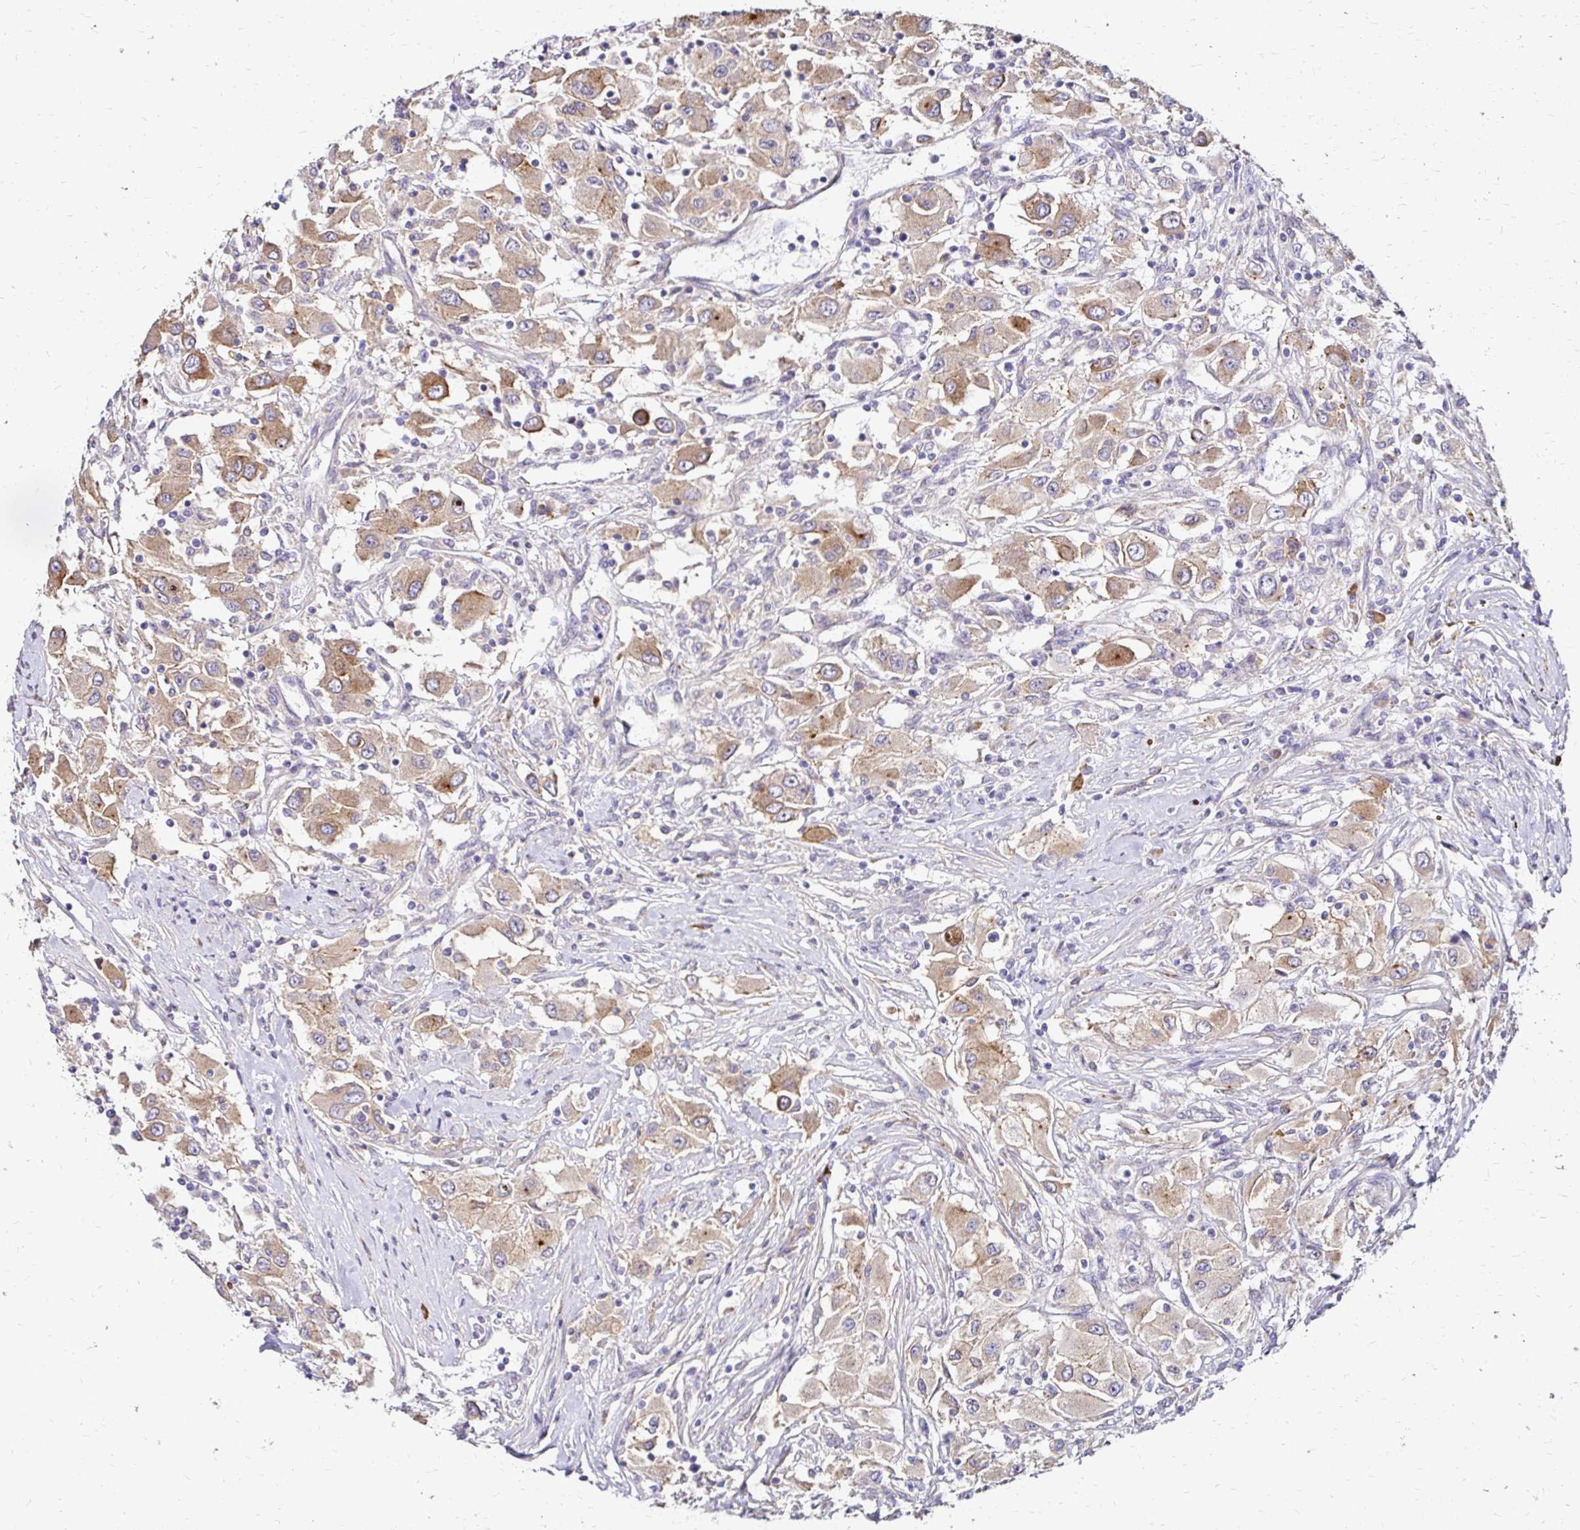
{"staining": {"intensity": "moderate", "quantity": "25%-75%", "location": "cytoplasmic/membranous"}, "tissue": "renal cancer", "cell_type": "Tumor cells", "image_type": "cancer", "snomed": [{"axis": "morphology", "description": "Adenocarcinoma, NOS"}, {"axis": "topography", "description": "Kidney"}], "caption": "The immunohistochemical stain labels moderate cytoplasmic/membranous expression in tumor cells of renal cancer (adenocarcinoma) tissue. (Brightfield microscopy of DAB IHC at high magnification).", "gene": "PRIMA1", "patient": {"sex": "female", "age": 67}}